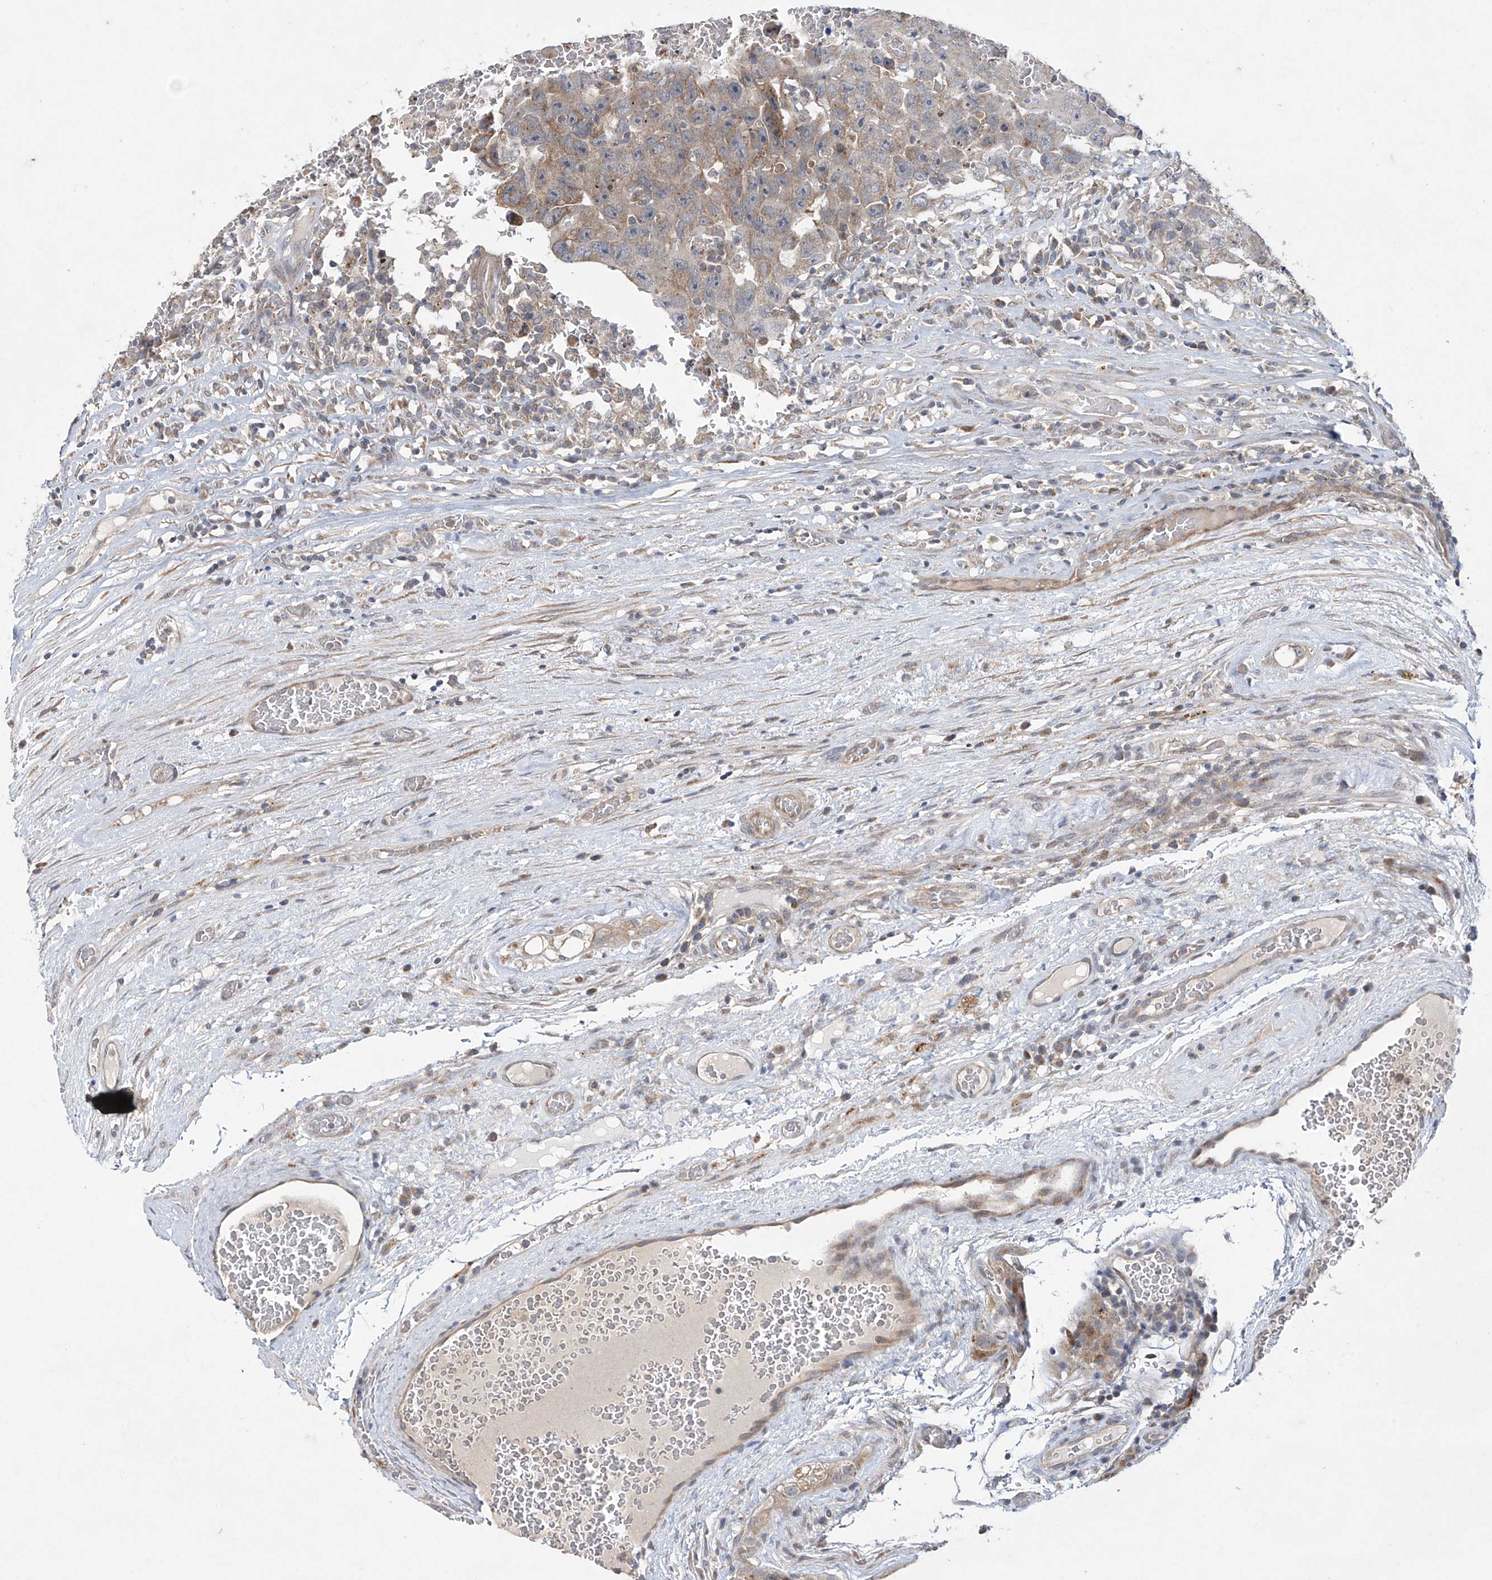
{"staining": {"intensity": "weak", "quantity": "25%-75%", "location": "cytoplasmic/membranous"}, "tissue": "testis cancer", "cell_type": "Tumor cells", "image_type": "cancer", "snomed": [{"axis": "morphology", "description": "Carcinoma, Embryonal, NOS"}, {"axis": "topography", "description": "Testis"}], "caption": "Protein expression analysis of testis embryonal carcinoma demonstrates weak cytoplasmic/membranous expression in approximately 25%-75% of tumor cells.", "gene": "TRIM60", "patient": {"sex": "male", "age": 26}}